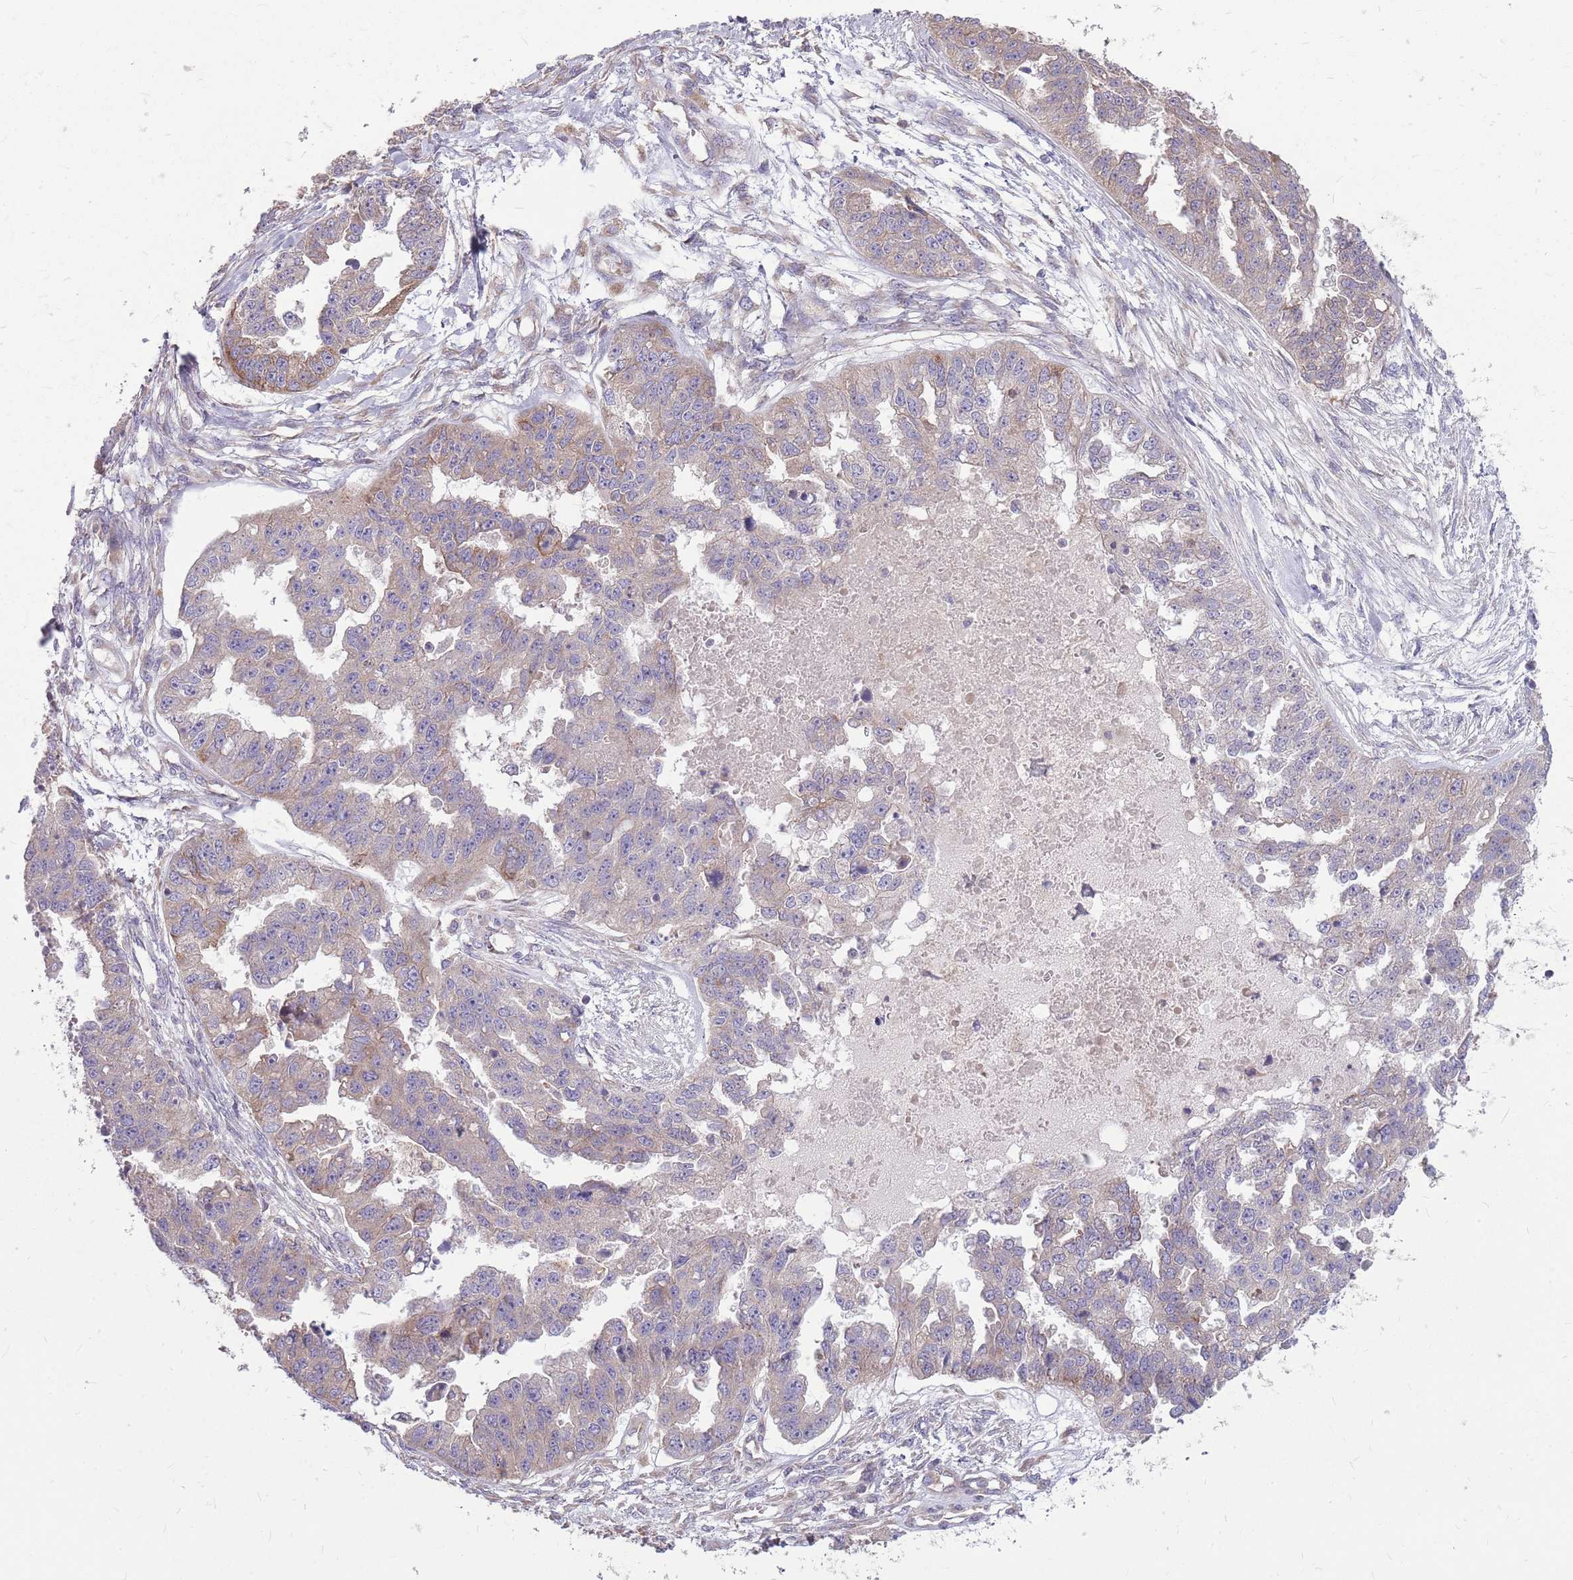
{"staining": {"intensity": "weak", "quantity": "25%-75%", "location": "cytoplasmic/membranous"}, "tissue": "ovarian cancer", "cell_type": "Tumor cells", "image_type": "cancer", "snomed": [{"axis": "morphology", "description": "Cystadenocarcinoma, serous, NOS"}, {"axis": "topography", "description": "Ovary"}], "caption": "Protein staining of serous cystadenocarcinoma (ovarian) tissue shows weak cytoplasmic/membranous staining in approximately 25%-75% of tumor cells. (Brightfield microscopy of DAB IHC at high magnification).", "gene": "PPP1R27", "patient": {"sex": "female", "age": 58}}